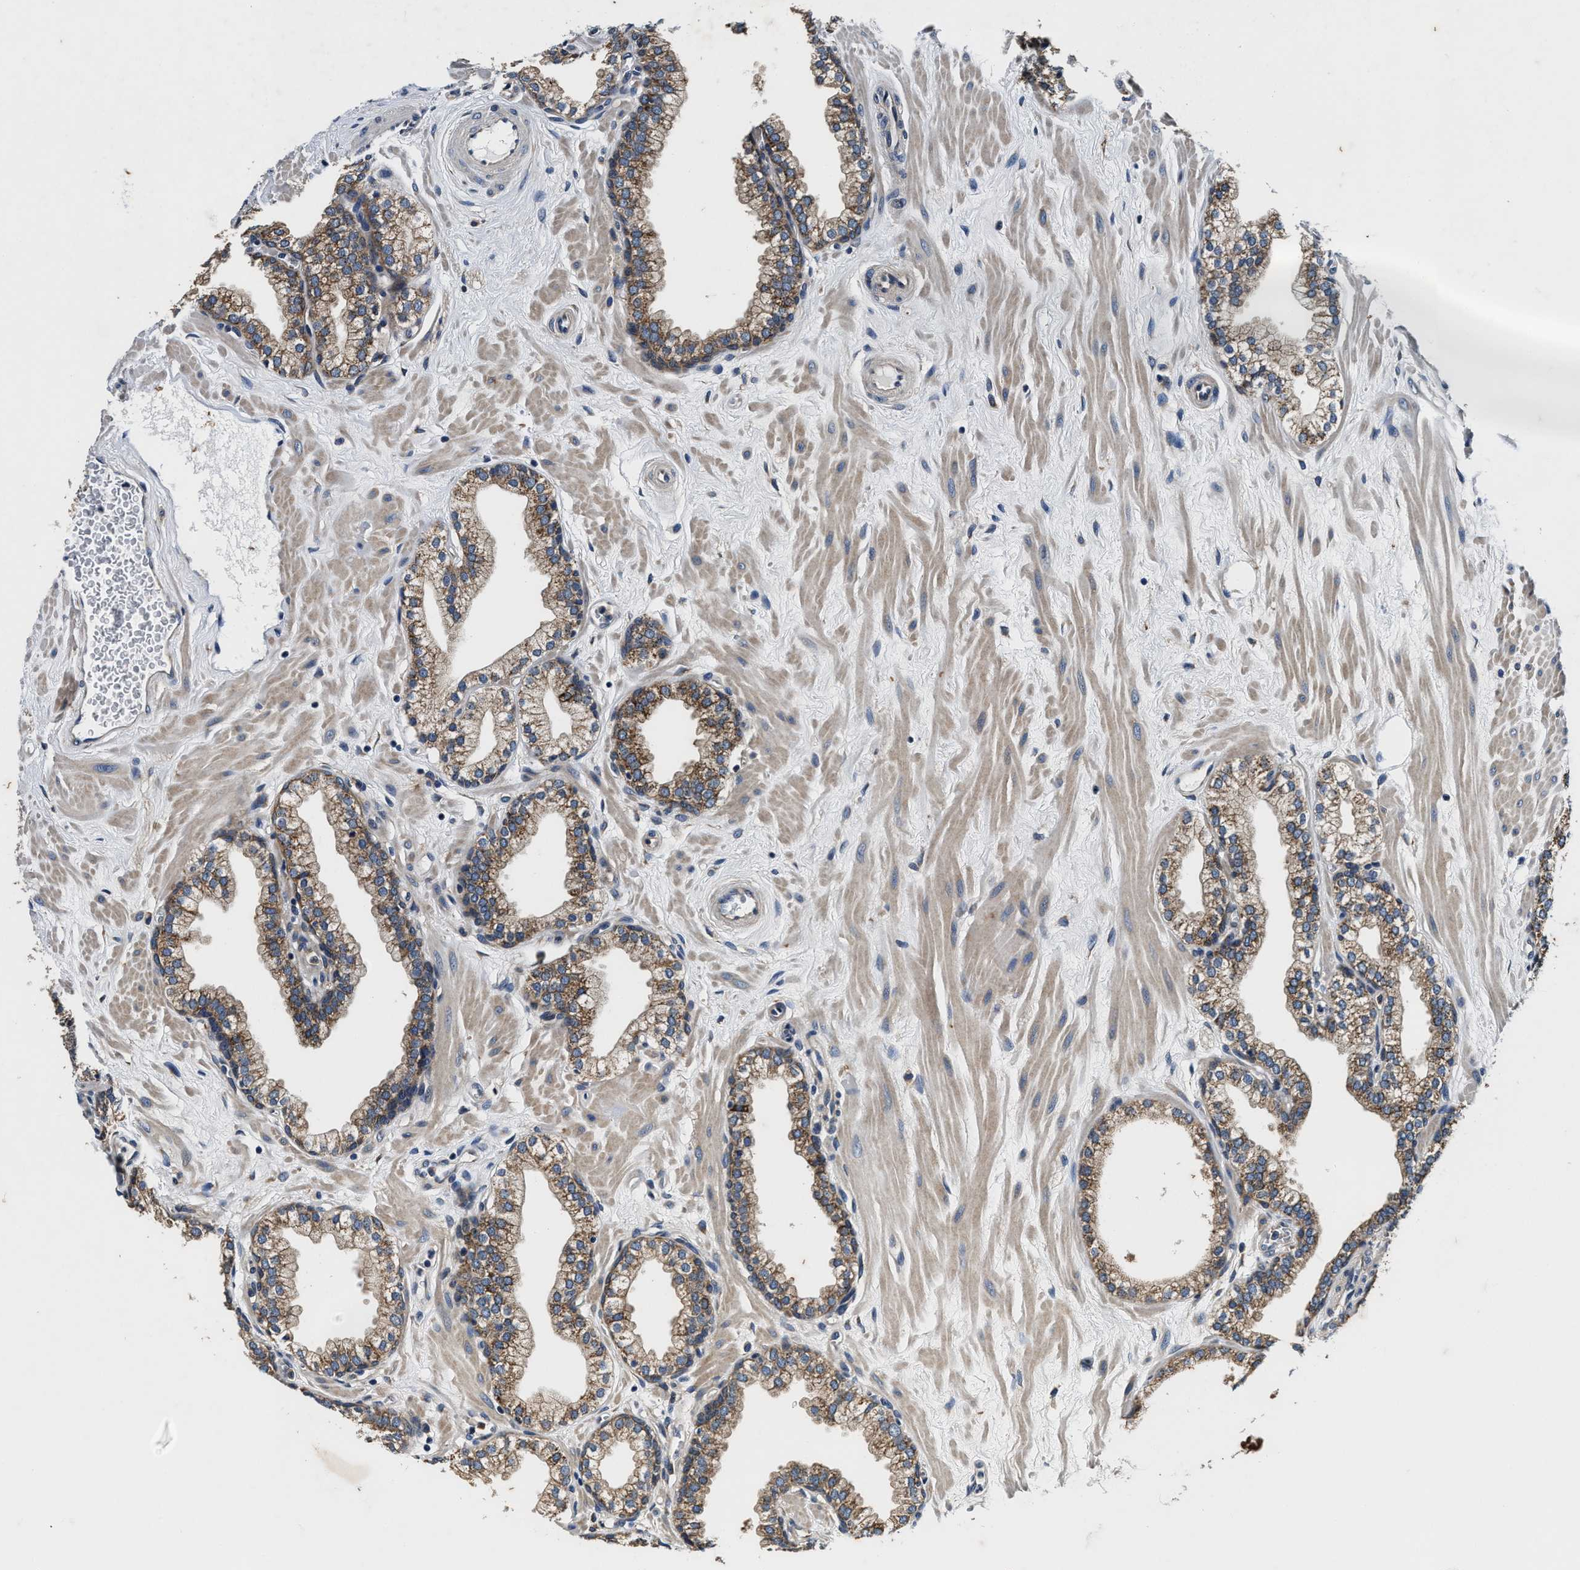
{"staining": {"intensity": "strong", "quantity": ">75%", "location": "cytoplasmic/membranous"}, "tissue": "prostate", "cell_type": "Glandular cells", "image_type": "normal", "snomed": [{"axis": "morphology", "description": "Normal tissue, NOS"}, {"axis": "morphology", "description": "Urothelial carcinoma, Low grade"}, {"axis": "topography", "description": "Urinary bladder"}, {"axis": "topography", "description": "Prostate"}], "caption": "High-power microscopy captured an immunohistochemistry (IHC) histopathology image of benign prostate, revealing strong cytoplasmic/membranous positivity in approximately >75% of glandular cells.", "gene": "PI4KB", "patient": {"sex": "male", "age": 60}}